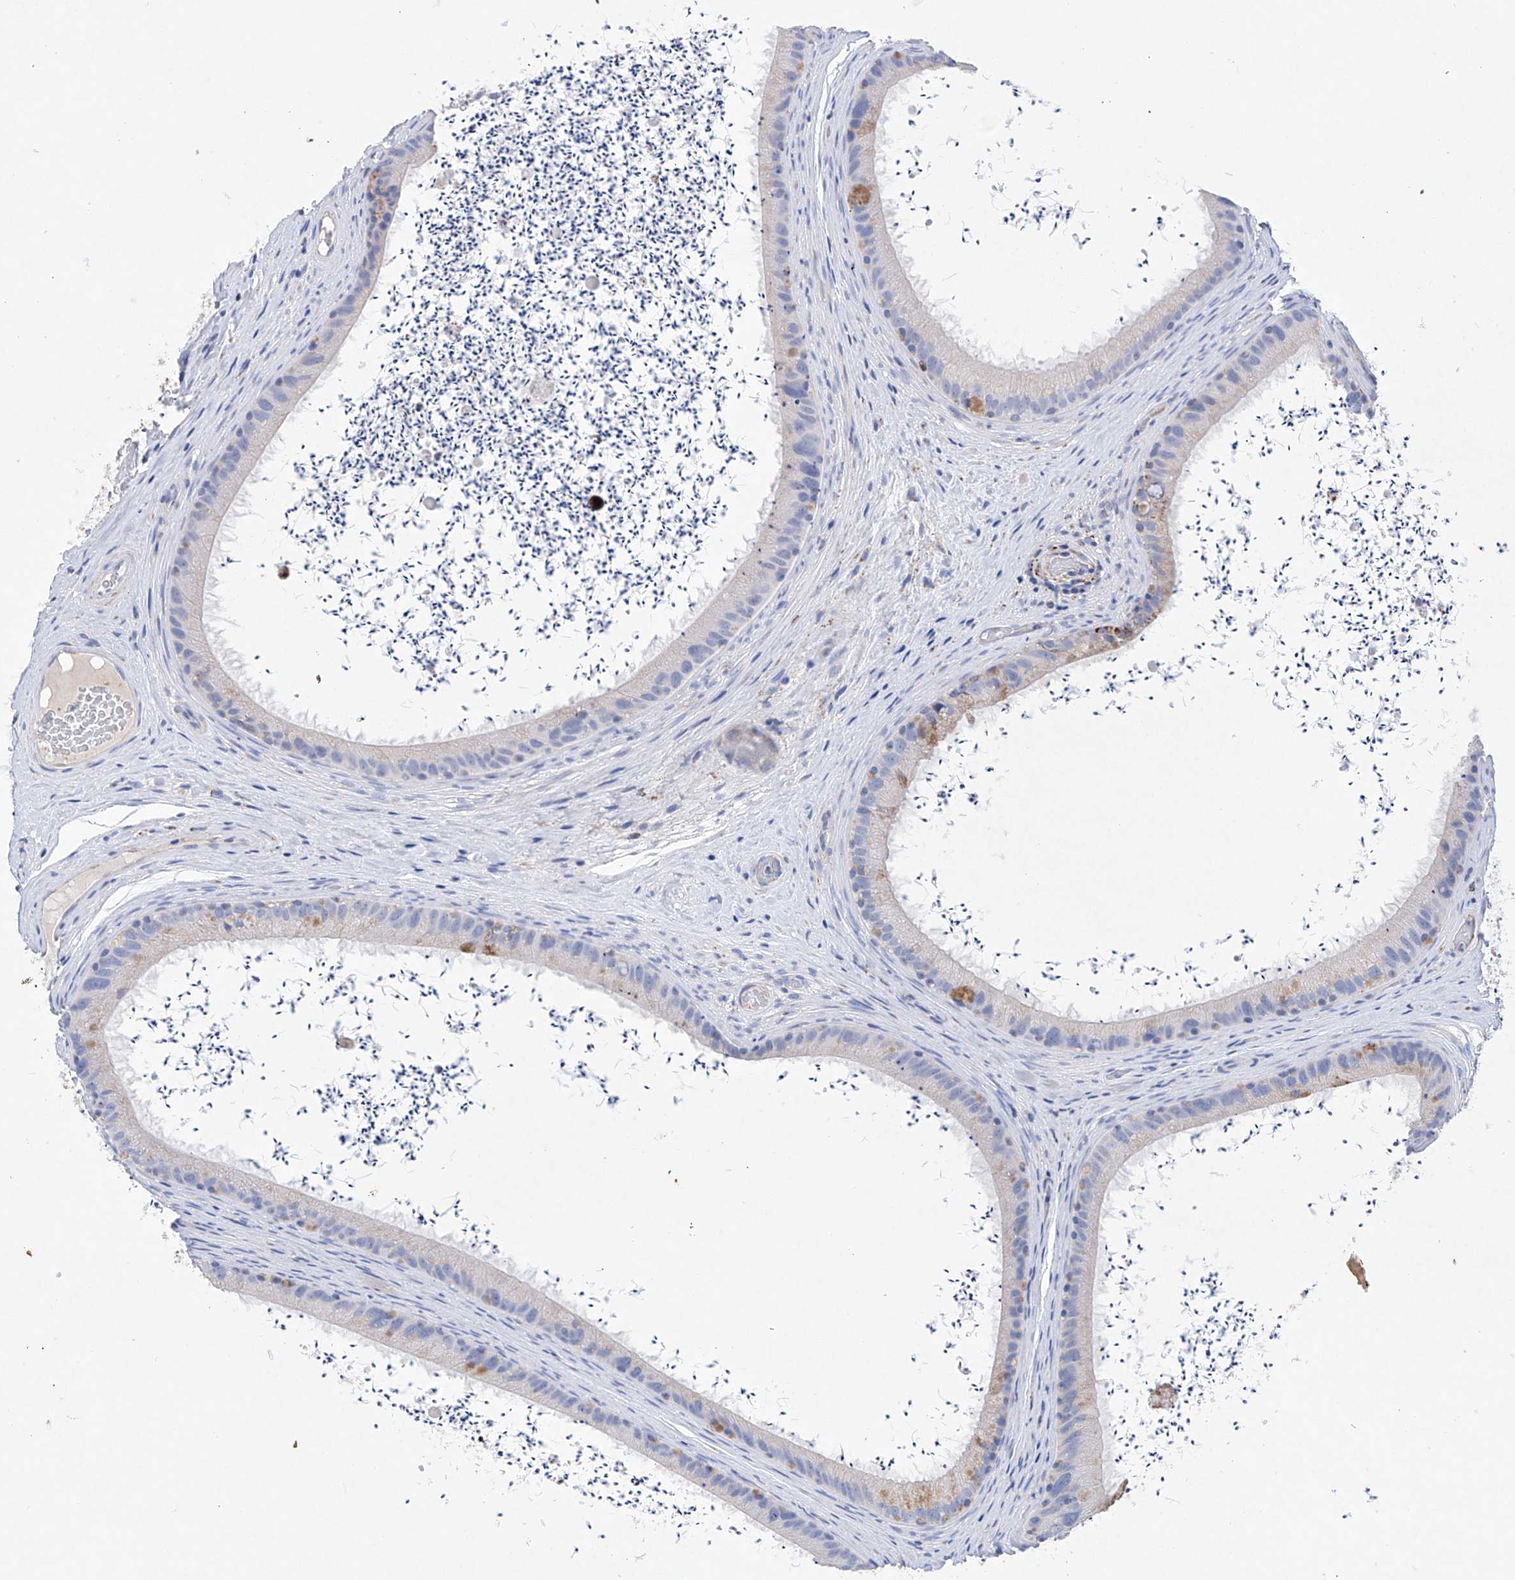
{"staining": {"intensity": "moderate", "quantity": "<25%", "location": "cytoplasmic/membranous"}, "tissue": "epididymis", "cell_type": "Glandular cells", "image_type": "normal", "snomed": [{"axis": "morphology", "description": "Normal tissue, NOS"}, {"axis": "topography", "description": "Epididymis, spermatic cord, NOS"}], "caption": "IHC (DAB) staining of benign human epididymis exhibits moderate cytoplasmic/membranous protein staining in about <25% of glandular cells.", "gene": "NRROS", "patient": {"sex": "male", "age": 50}}